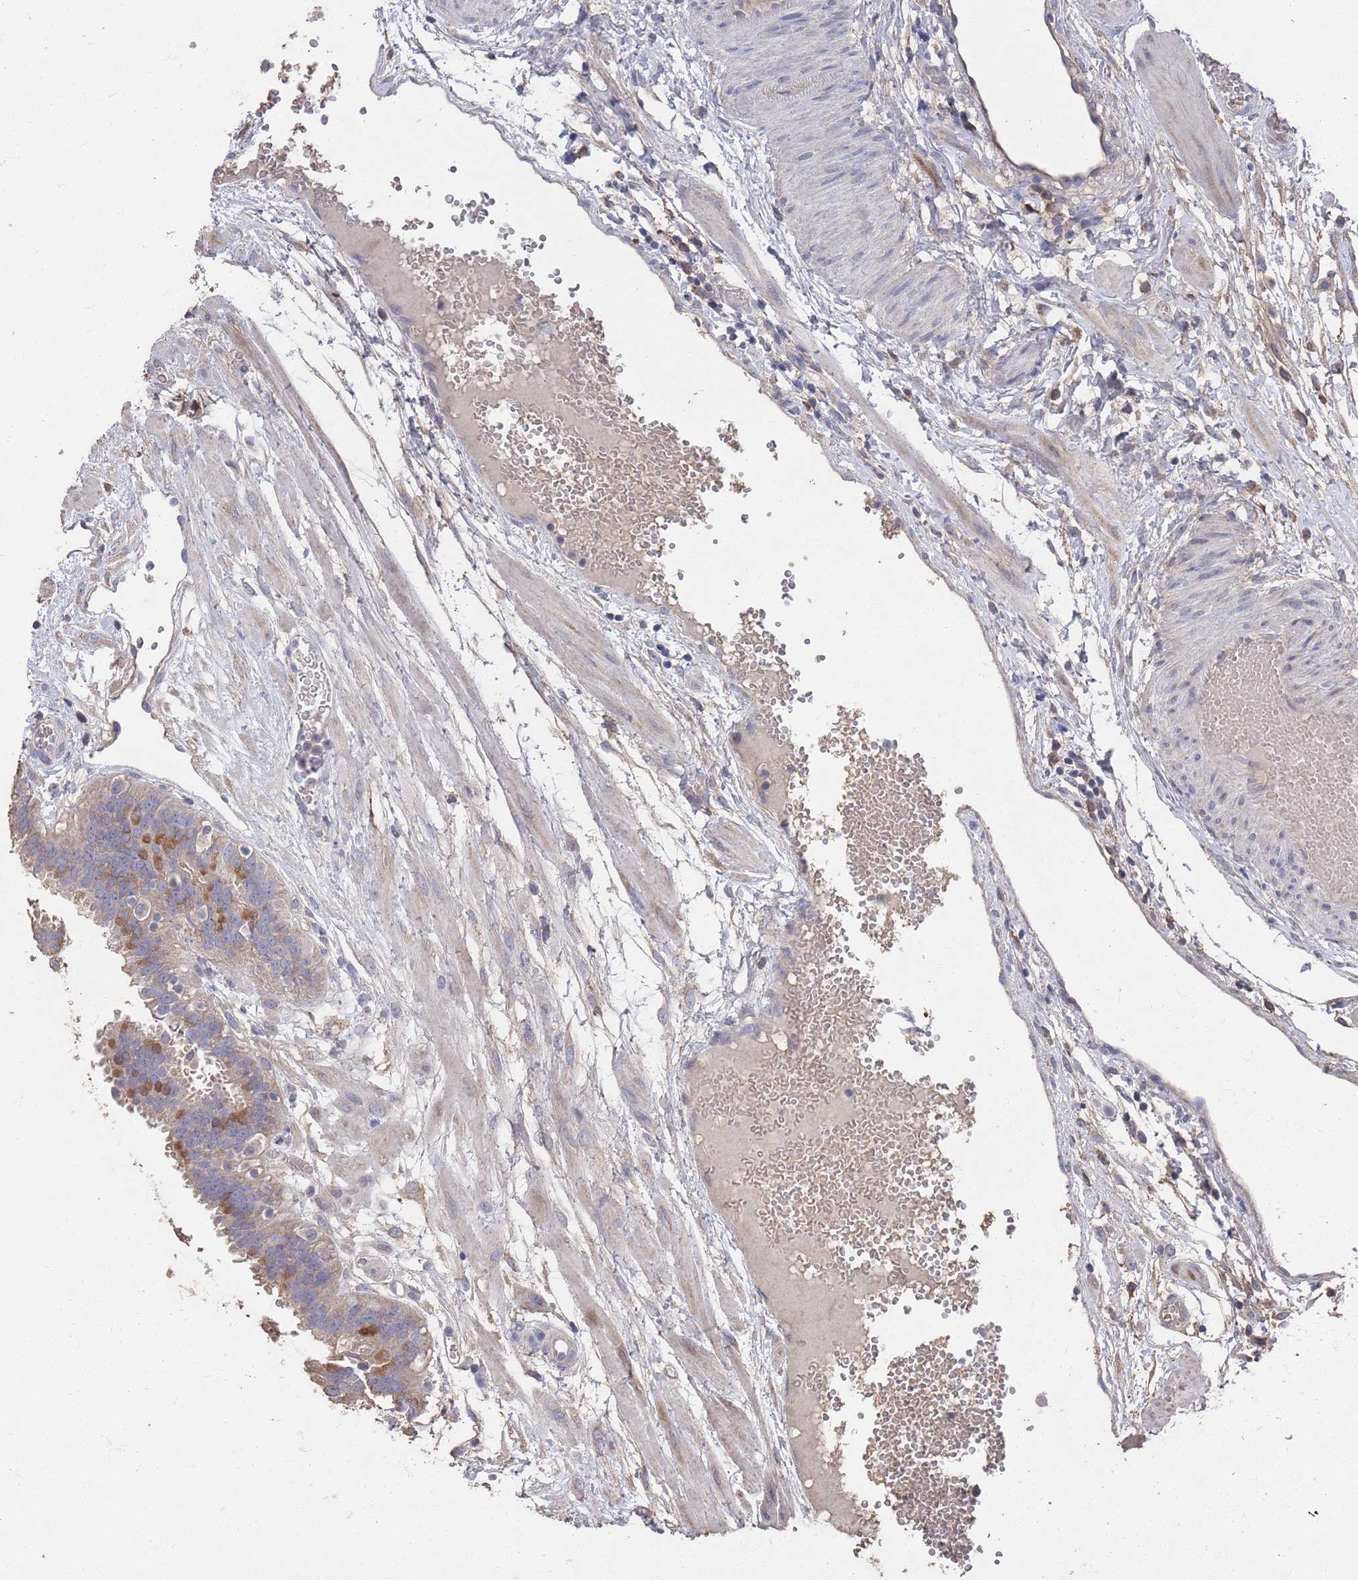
{"staining": {"intensity": "moderate", "quantity": "25%-75%", "location": "cytoplasmic/membranous"}, "tissue": "fallopian tube", "cell_type": "Glandular cells", "image_type": "normal", "snomed": [{"axis": "morphology", "description": "Normal tissue, NOS"}, {"axis": "topography", "description": "Fallopian tube"}], "caption": "IHC of unremarkable human fallopian tube shows medium levels of moderate cytoplasmic/membranous positivity in approximately 25%-75% of glandular cells.", "gene": "BTBD18", "patient": {"sex": "female", "age": 37}}